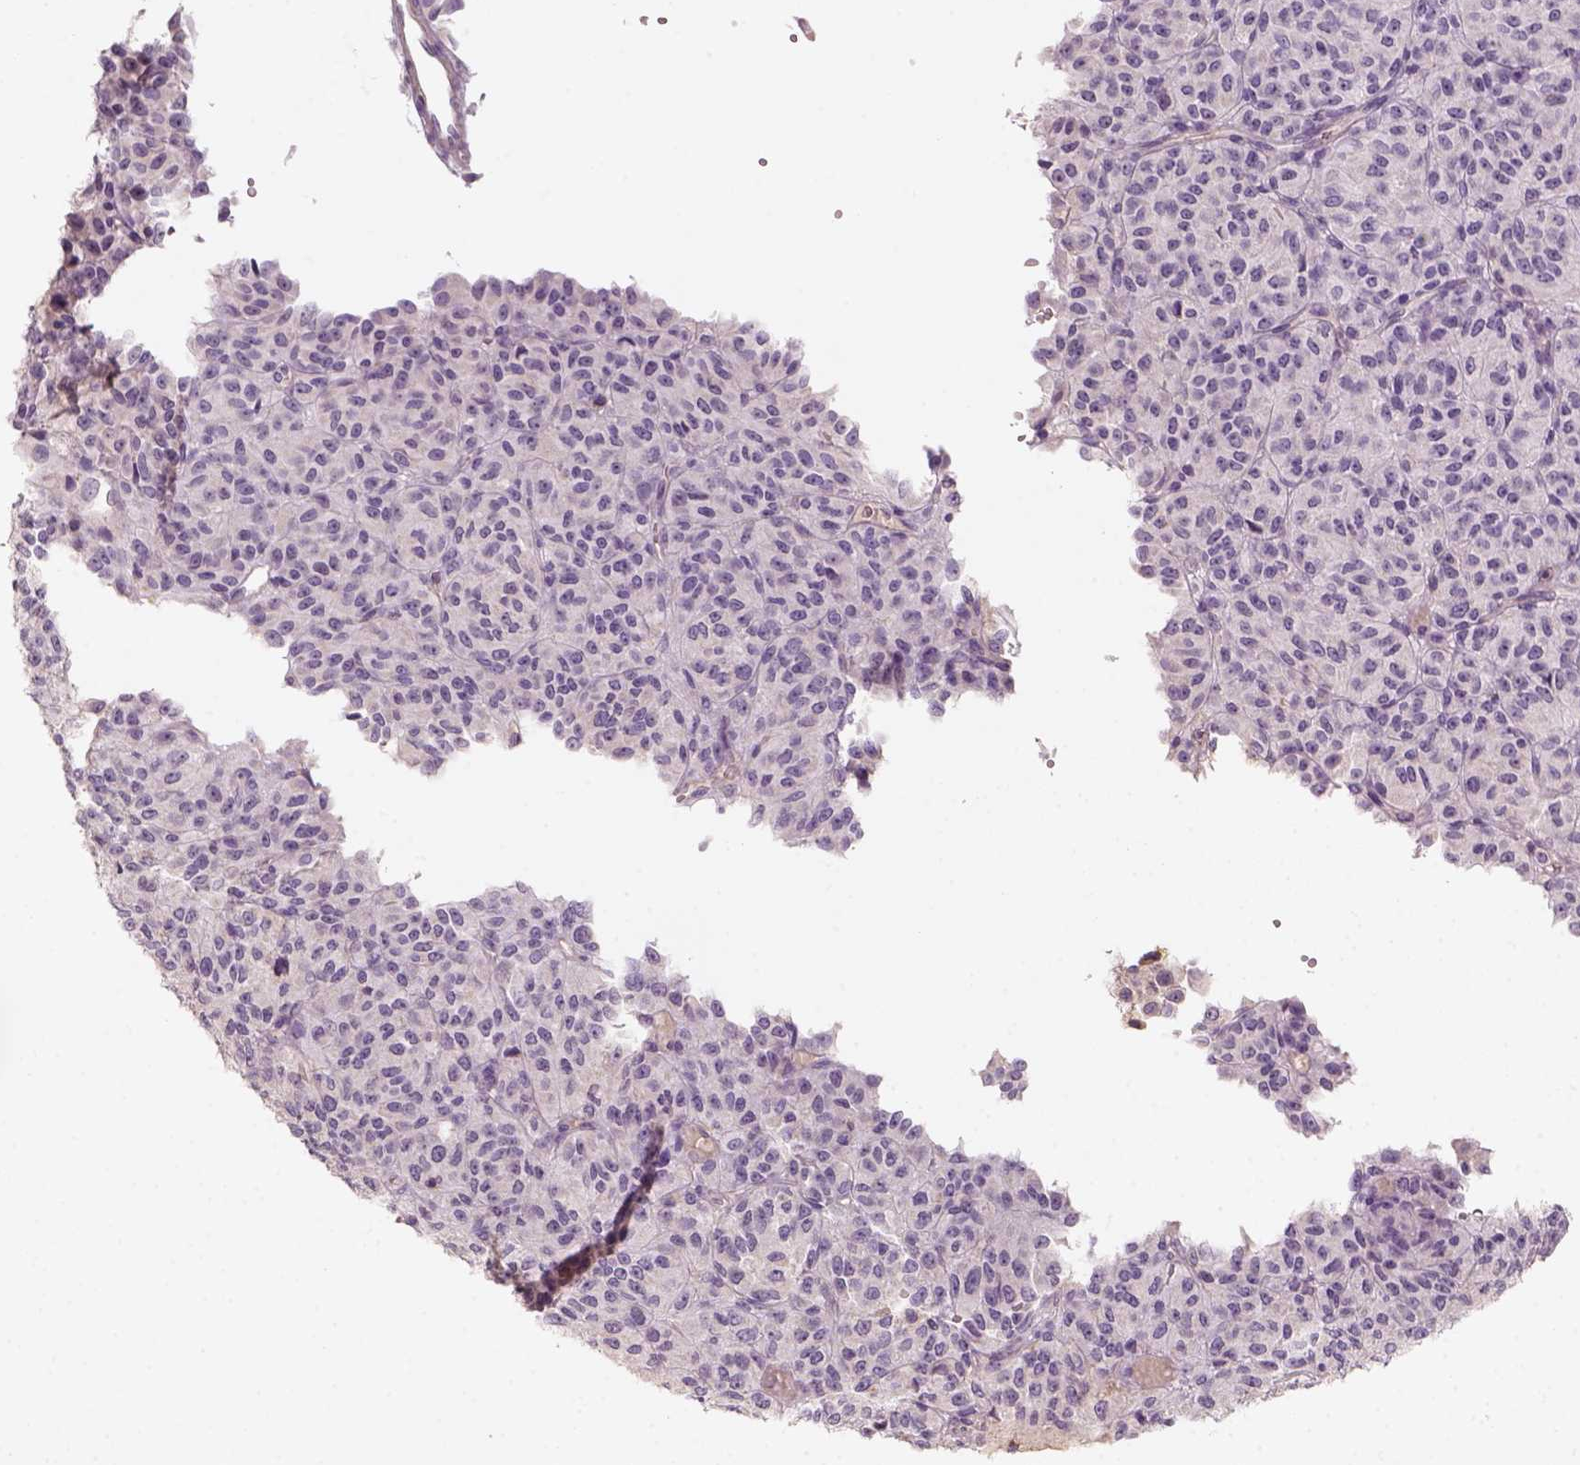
{"staining": {"intensity": "negative", "quantity": "none", "location": "none"}, "tissue": "melanoma", "cell_type": "Tumor cells", "image_type": "cancer", "snomed": [{"axis": "morphology", "description": "Malignant melanoma, Metastatic site"}, {"axis": "topography", "description": "Brain"}], "caption": "This is an immunohistochemistry (IHC) image of human malignant melanoma (metastatic site). There is no expression in tumor cells.", "gene": "AQP9", "patient": {"sex": "female", "age": 56}}